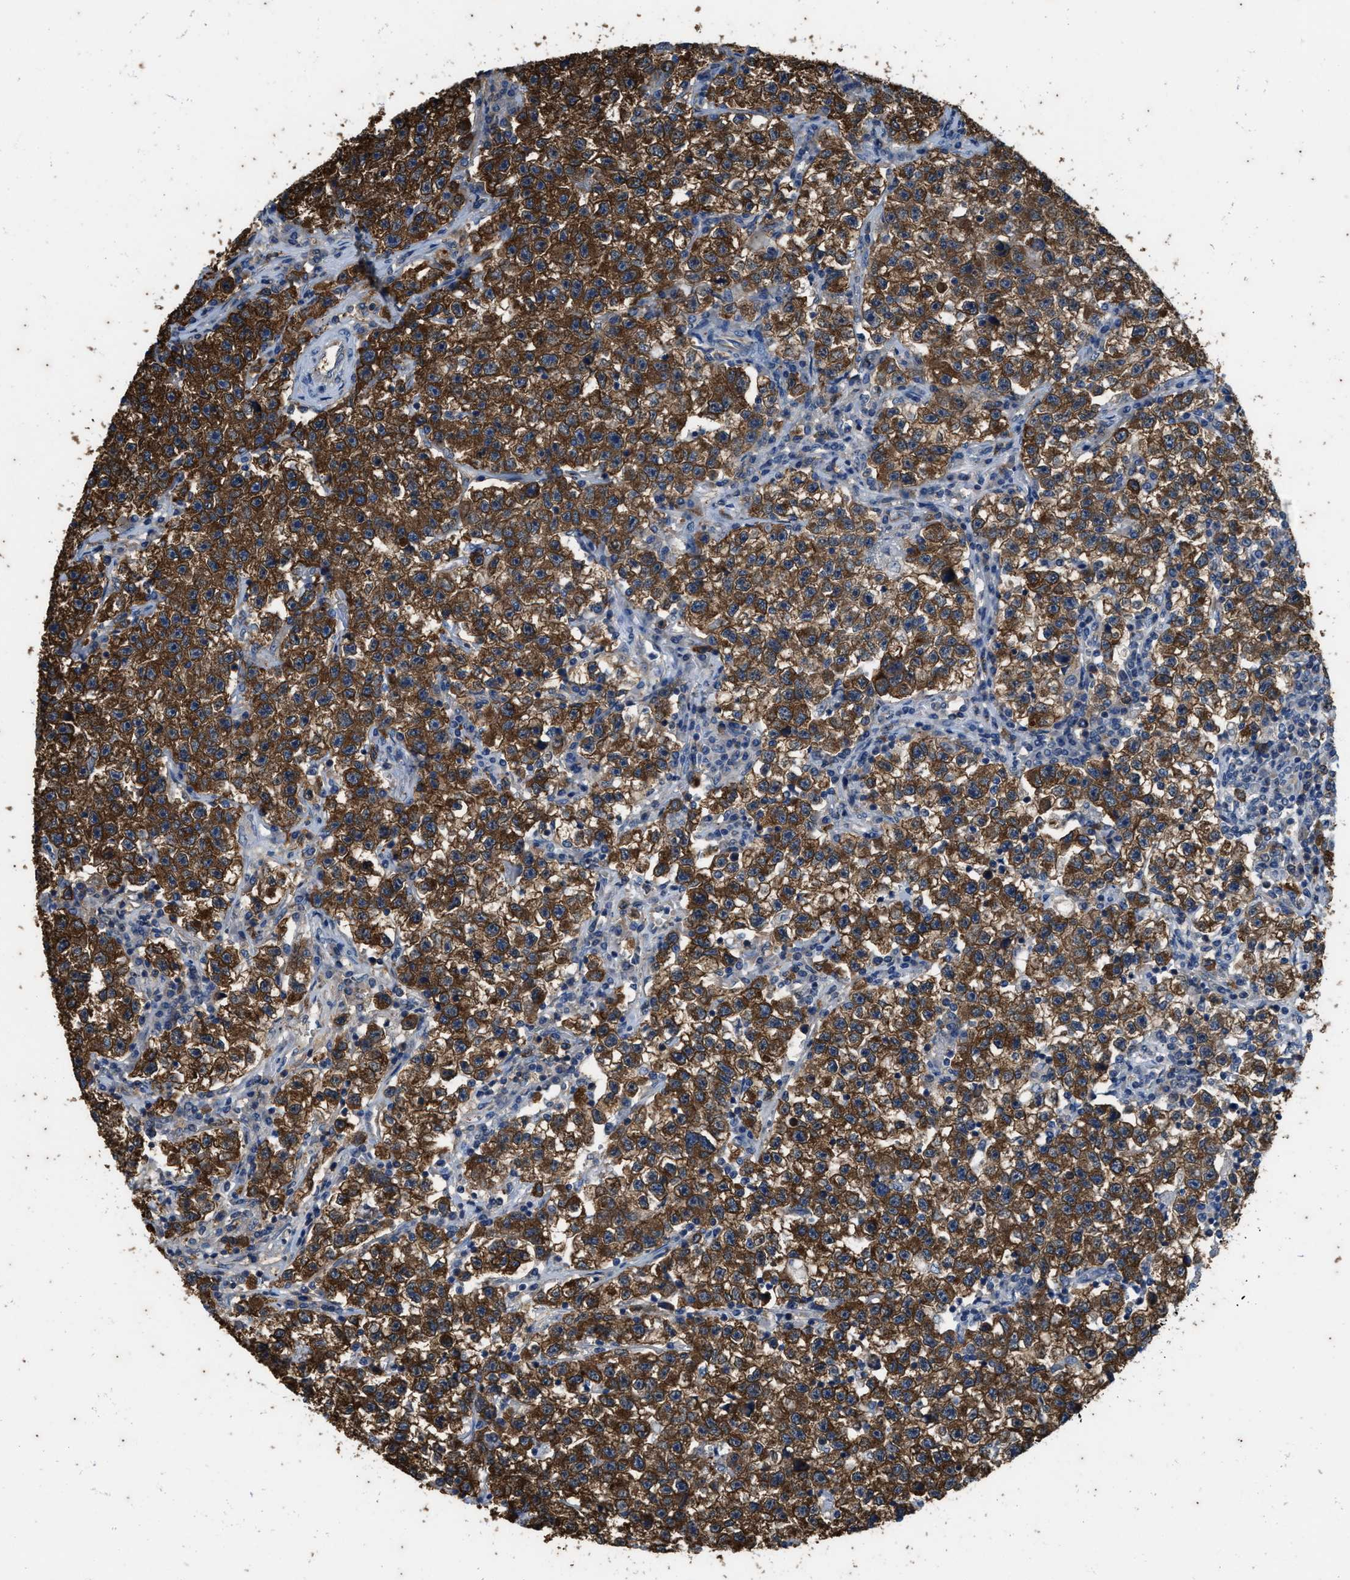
{"staining": {"intensity": "strong", "quantity": ">75%", "location": "cytoplasmic/membranous"}, "tissue": "testis cancer", "cell_type": "Tumor cells", "image_type": "cancer", "snomed": [{"axis": "morphology", "description": "Seminoma, NOS"}, {"axis": "topography", "description": "Testis"}], "caption": "Testis cancer (seminoma) was stained to show a protein in brown. There is high levels of strong cytoplasmic/membranous positivity in about >75% of tumor cells. (DAB IHC with brightfield microscopy, high magnification).", "gene": "COX19", "patient": {"sex": "male", "age": 22}}